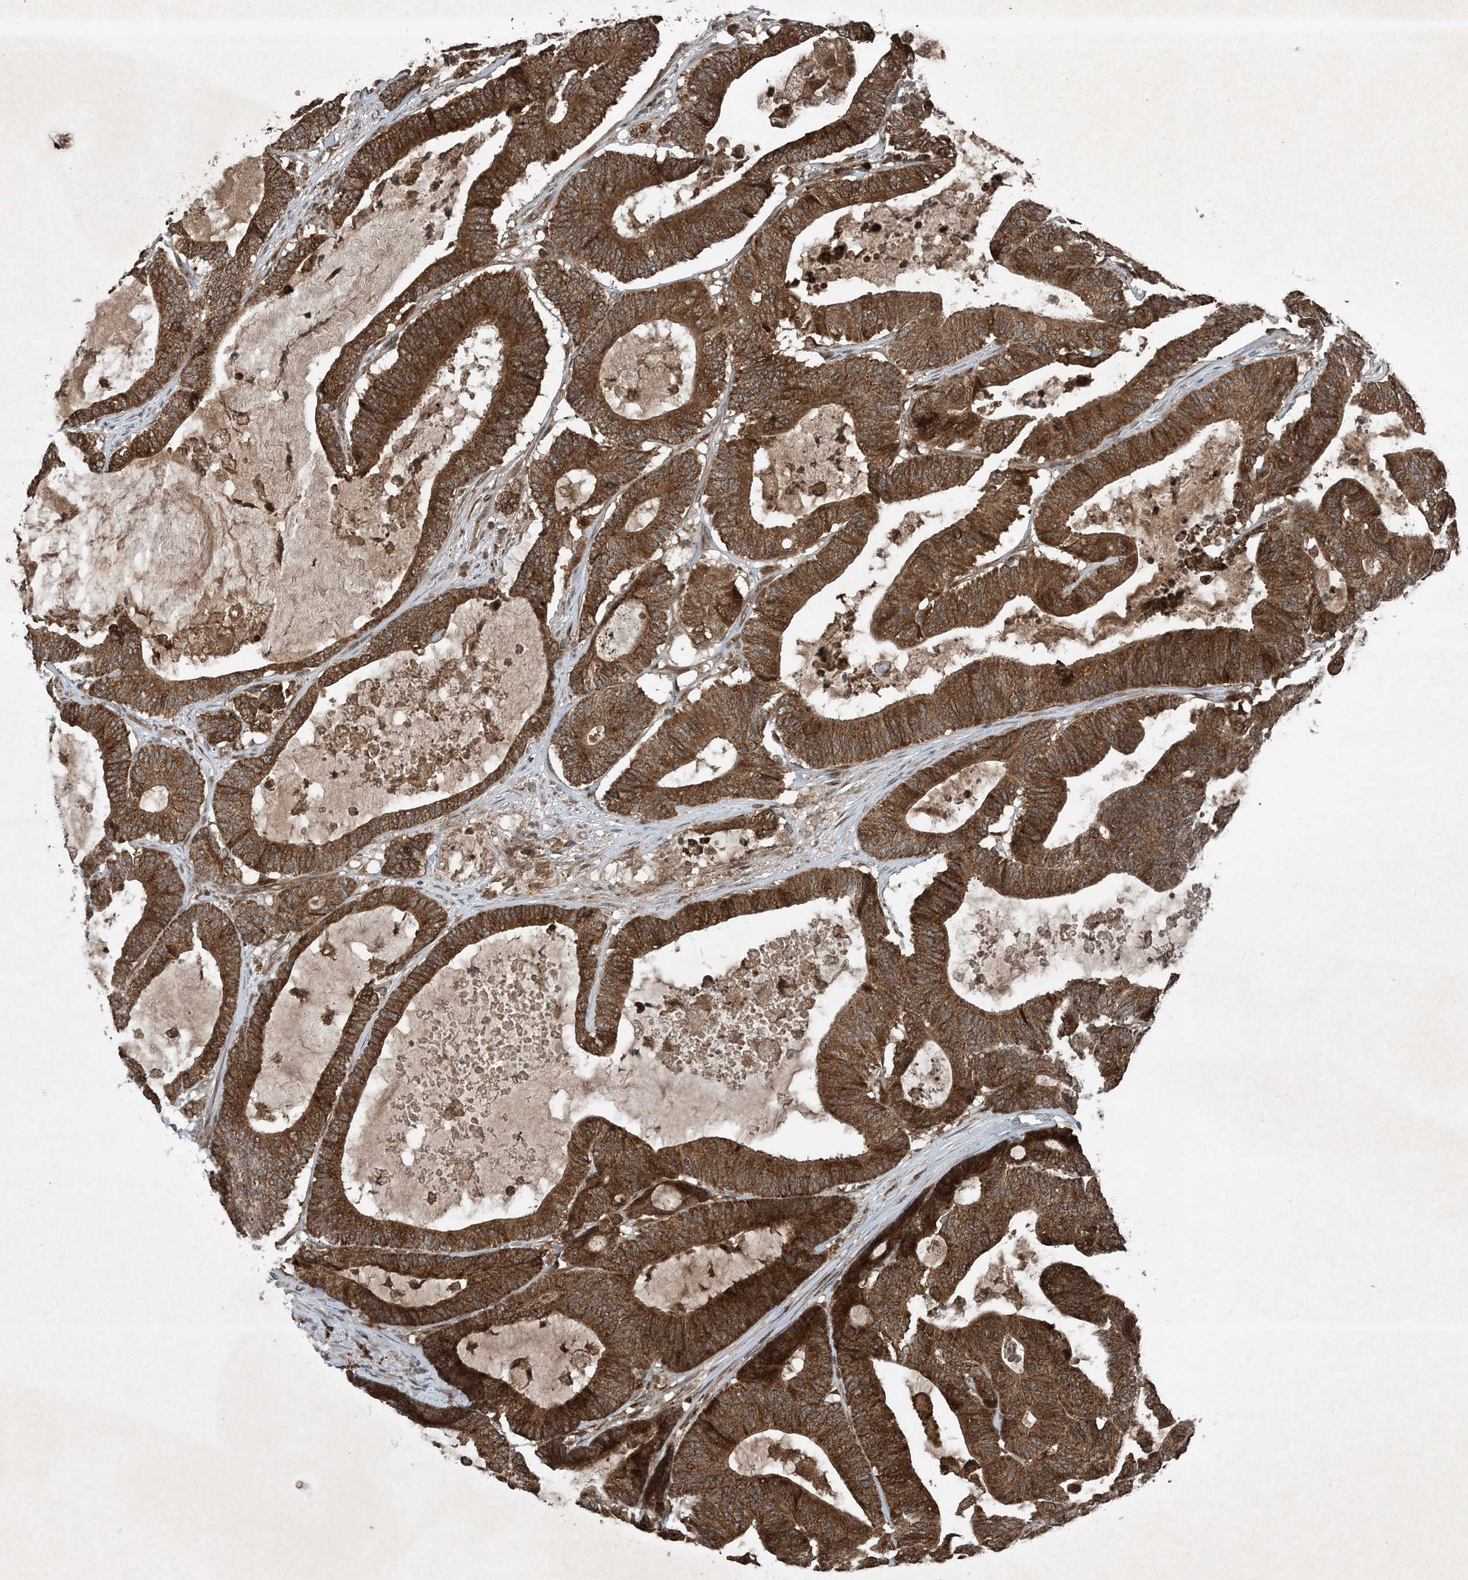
{"staining": {"intensity": "strong", "quantity": ">75%", "location": "cytoplasmic/membranous"}, "tissue": "colorectal cancer", "cell_type": "Tumor cells", "image_type": "cancer", "snomed": [{"axis": "morphology", "description": "Adenocarcinoma, NOS"}, {"axis": "topography", "description": "Colon"}], "caption": "IHC (DAB (3,3'-diaminobenzidine)) staining of human colorectal cancer (adenocarcinoma) reveals strong cytoplasmic/membranous protein expression in about >75% of tumor cells.", "gene": "GNG5", "patient": {"sex": "female", "age": 84}}